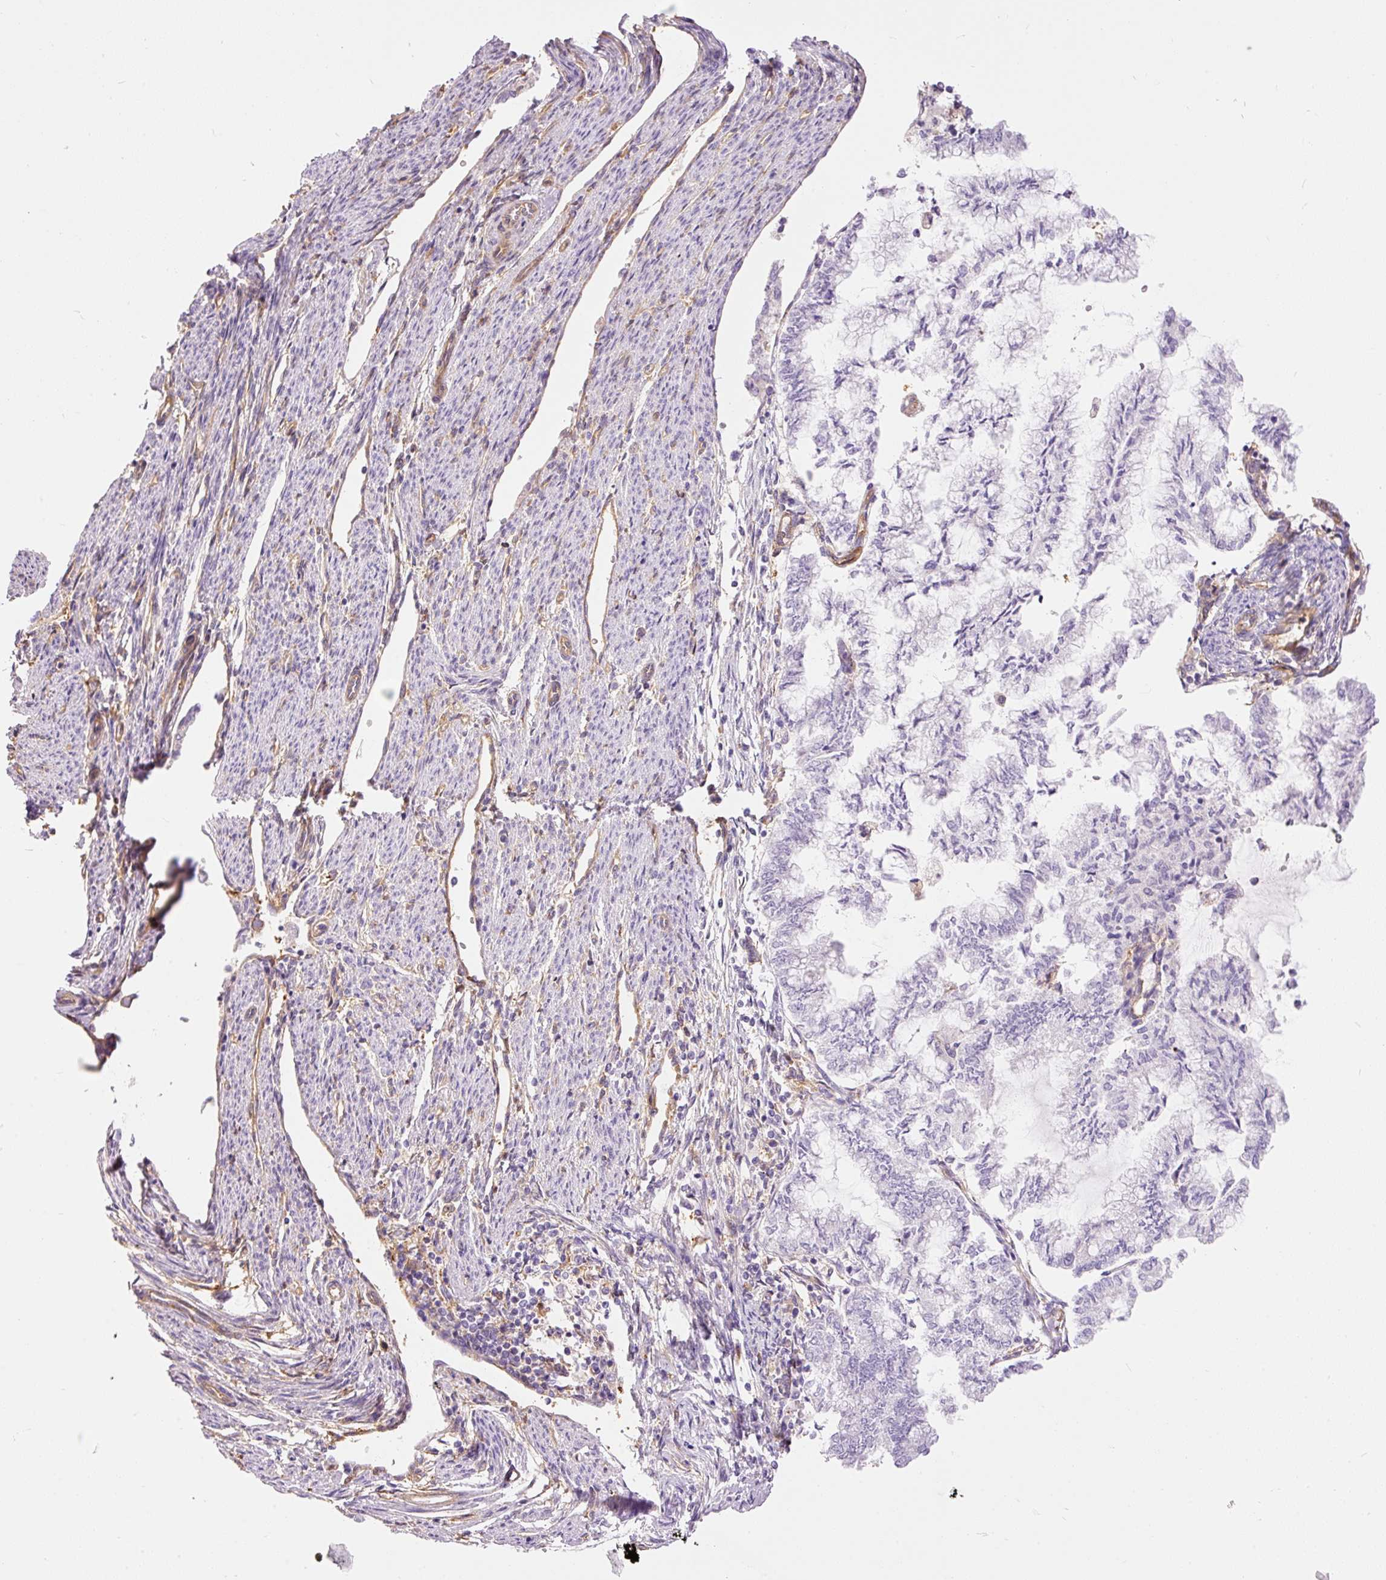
{"staining": {"intensity": "negative", "quantity": "none", "location": "none"}, "tissue": "endometrial cancer", "cell_type": "Tumor cells", "image_type": "cancer", "snomed": [{"axis": "morphology", "description": "Adenocarcinoma, NOS"}, {"axis": "topography", "description": "Endometrium"}], "caption": "Endometrial cancer (adenocarcinoma) was stained to show a protein in brown. There is no significant staining in tumor cells.", "gene": "IL10RB", "patient": {"sex": "female", "age": 79}}